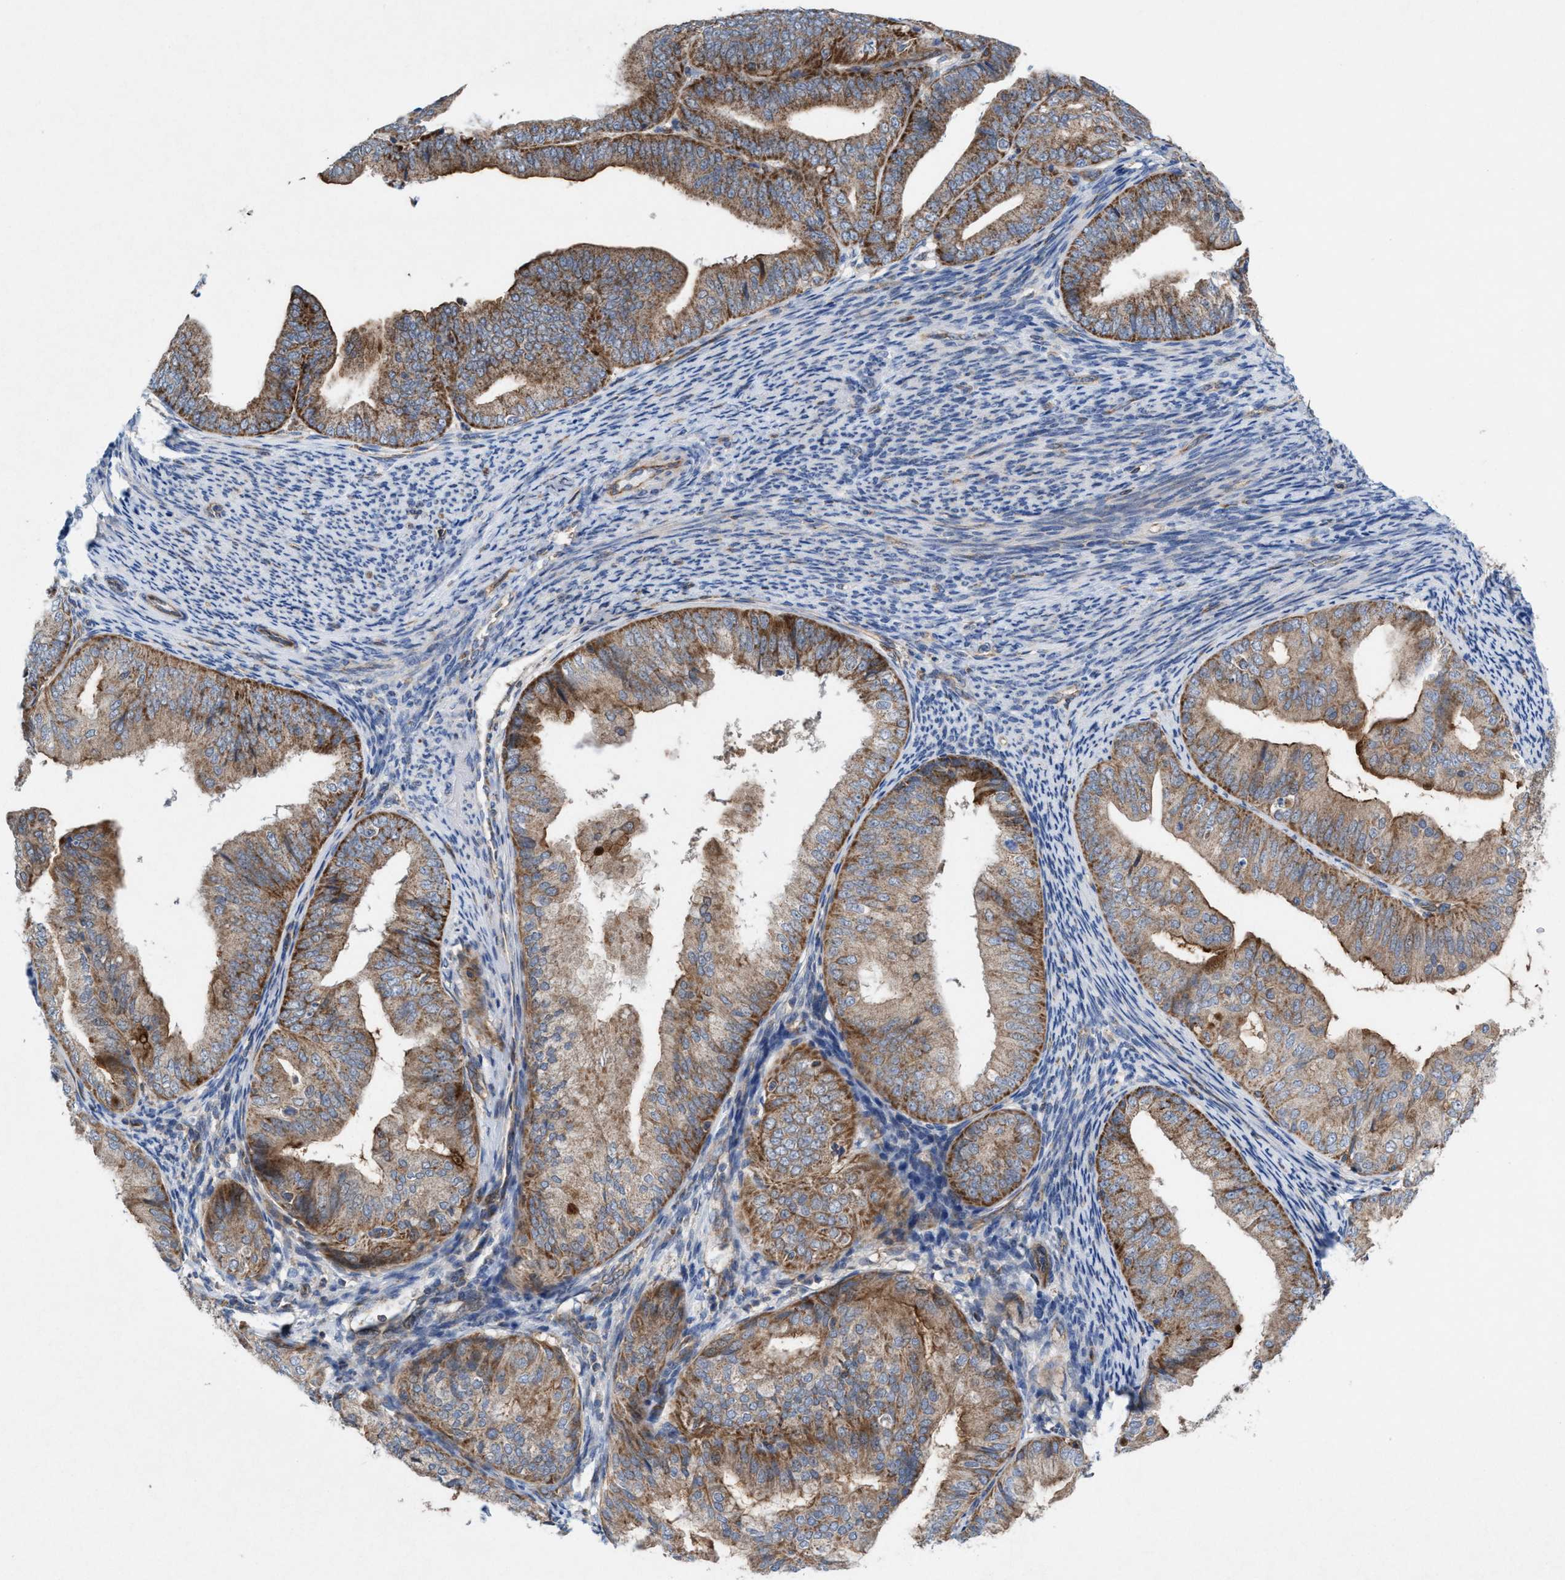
{"staining": {"intensity": "moderate", "quantity": ">75%", "location": "cytoplasmic/membranous"}, "tissue": "endometrial cancer", "cell_type": "Tumor cells", "image_type": "cancer", "snomed": [{"axis": "morphology", "description": "Adenocarcinoma, NOS"}, {"axis": "topography", "description": "Endometrium"}], "caption": "Immunohistochemistry of human adenocarcinoma (endometrial) displays medium levels of moderate cytoplasmic/membranous staining in approximately >75% of tumor cells.", "gene": "MRM1", "patient": {"sex": "female", "age": 63}}